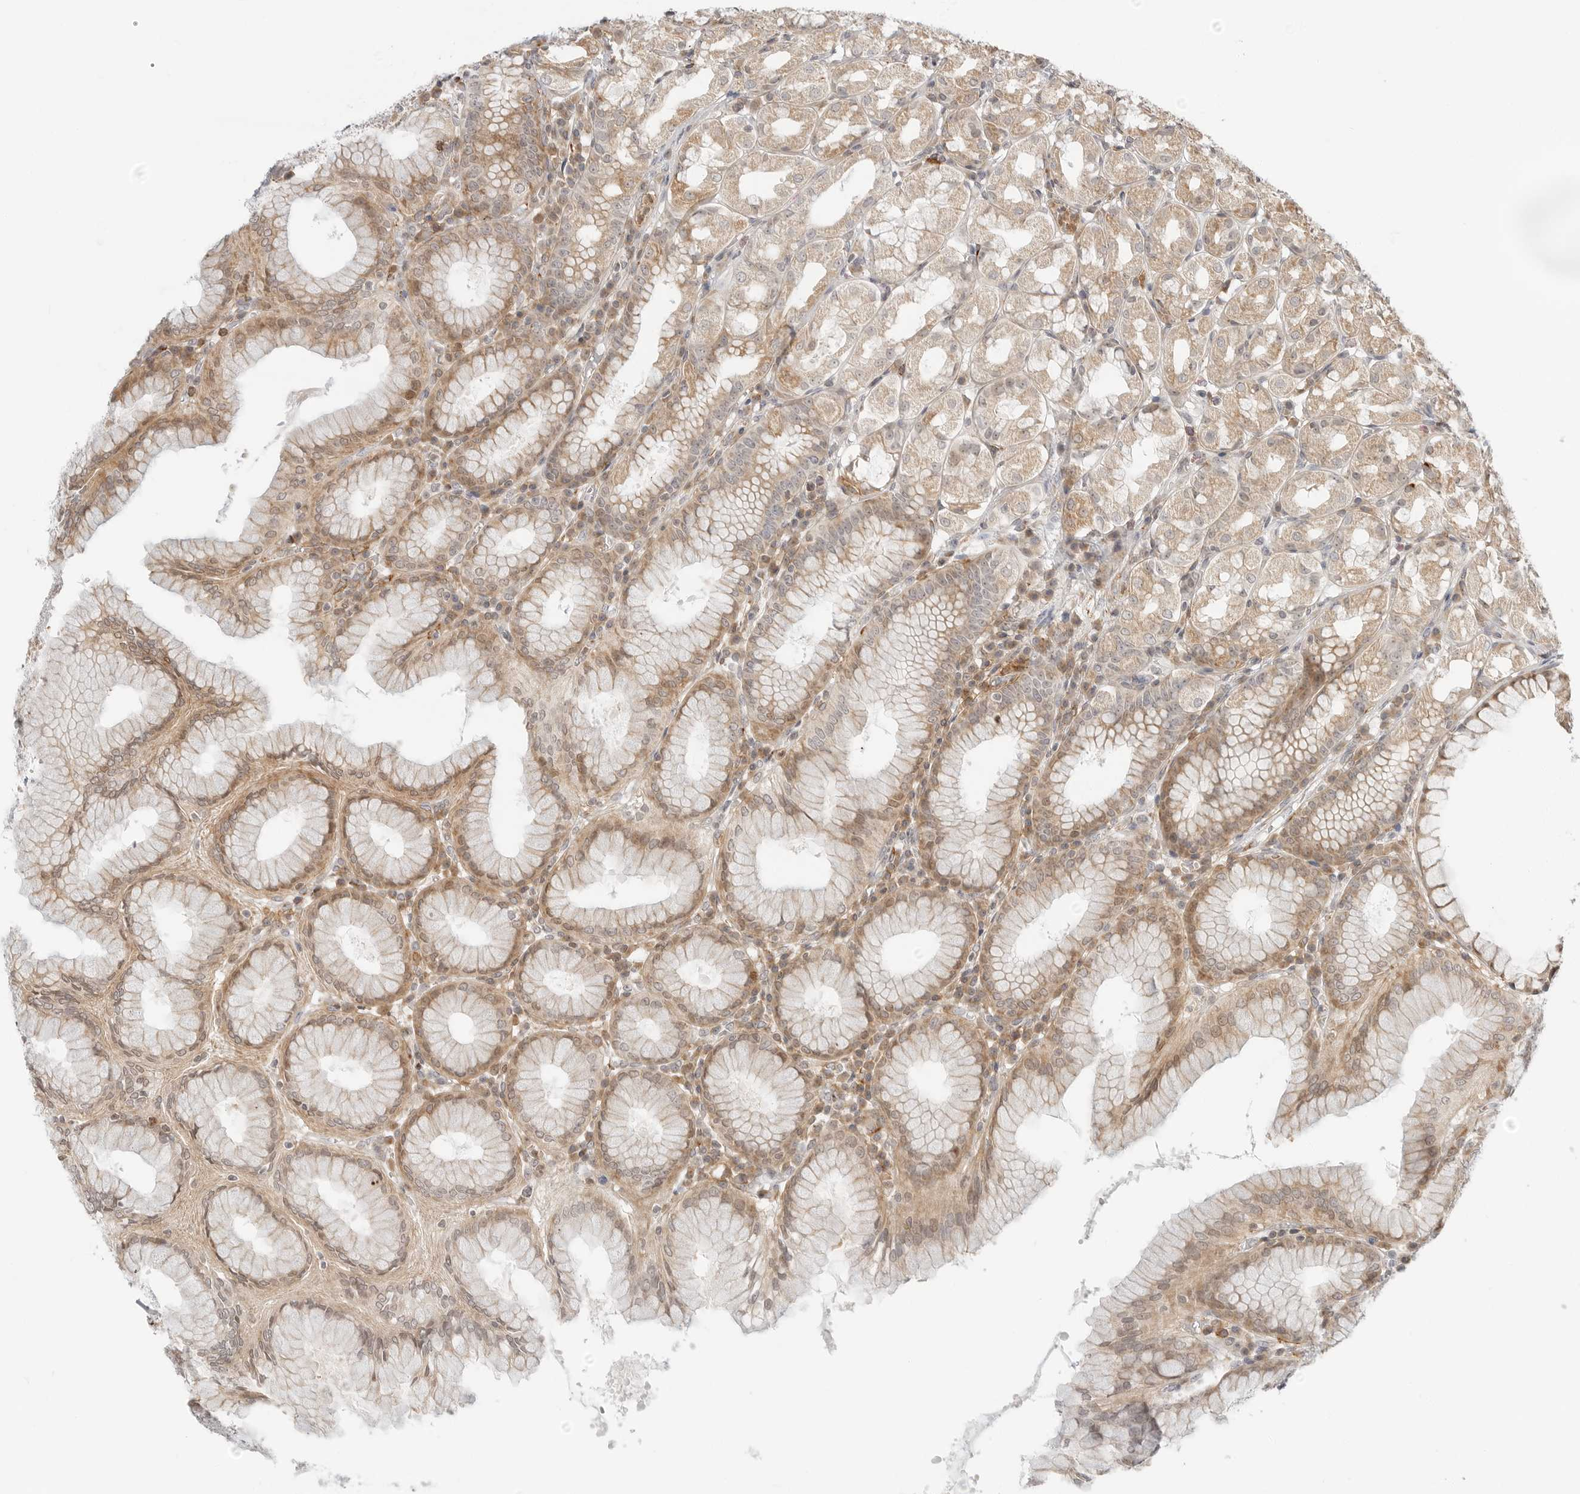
{"staining": {"intensity": "moderate", "quantity": "25%-75%", "location": "cytoplasmic/membranous"}, "tissue": "stomach", "cell_type": "Glandular cells", "image_type": "normal", "snomed": [{"axis": "morphology", "description": "Normal tissue, NOS"}, {"axis": "topography", "description": "Stomach"}, {"axis": "topography", "description": "Stomach, lower"}], "caption": "DAB immunohistochemical staining of benign human stomach shows moderate cytoplasmic/membranous protein expression in about 25%-75% of glandular cells. The protein is stained brown, and the nuclei are stained in blue (DAB (3,3'-diaminobenzidine) IHC with brightfield microscopy, high magnification).", "gene": "C1QTNF1", "patient": {"sex": "female", "age": 56}}